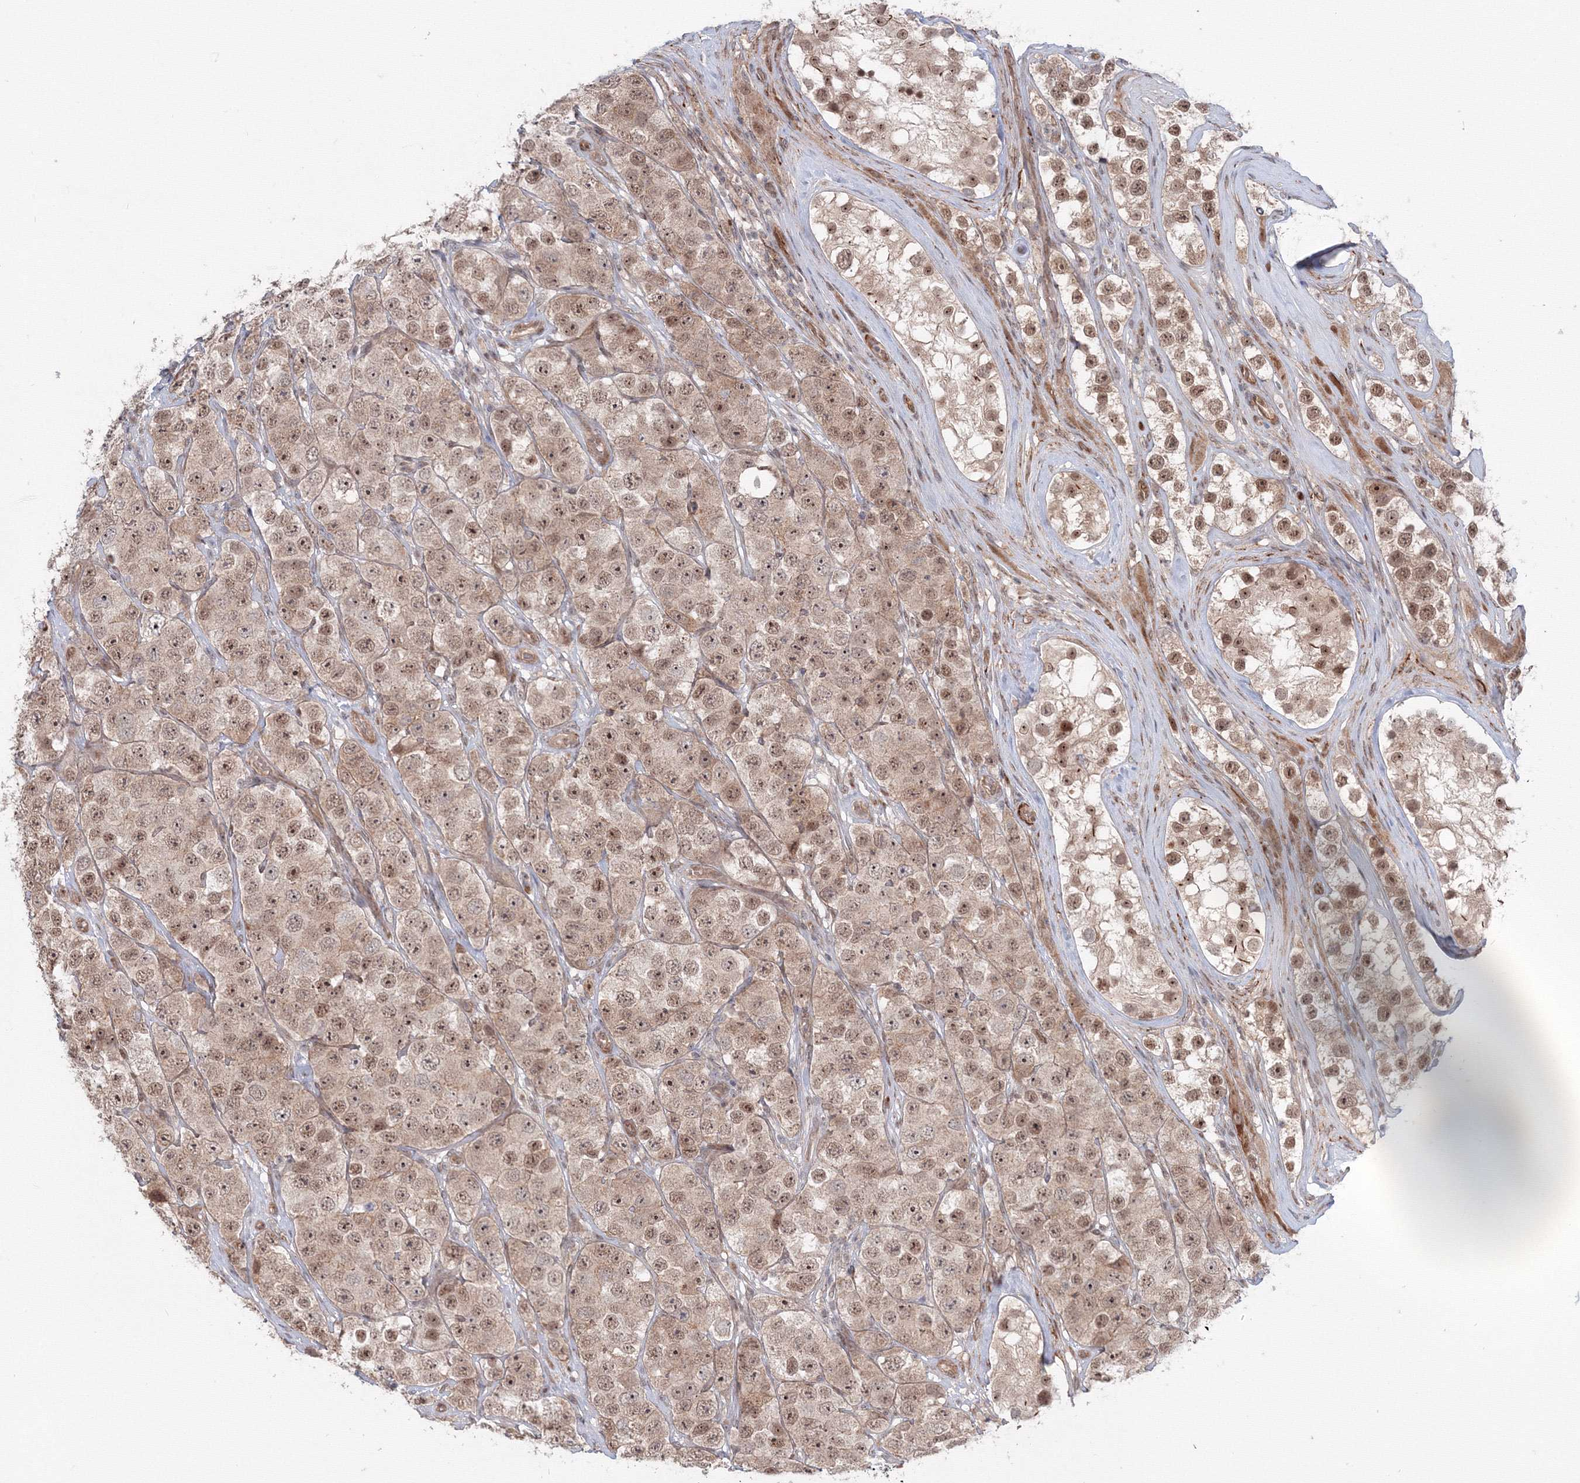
{"staining": {"intensity": "moderate", "quantity": ">75%", "location": "cytoplasmic/membranous,nuclear"}, "tissue": "testis cancer", "cell_type": "Tumor cells", "image_type": "cancer", "snomed": [{"axis": "morphology", "description": "Seminoma, NOS"}, {"axis": "topography", "description": "Testis"}], "caption": "Approximately >75% of tumor cells in testis seminoma show moderate cytoplasmic/membranous and nuclear protein positivity as visualized by brown immunohistochemical staining.", "gene": "SH3PXD2A", "patient": {"sex": "male", "age": 28}}